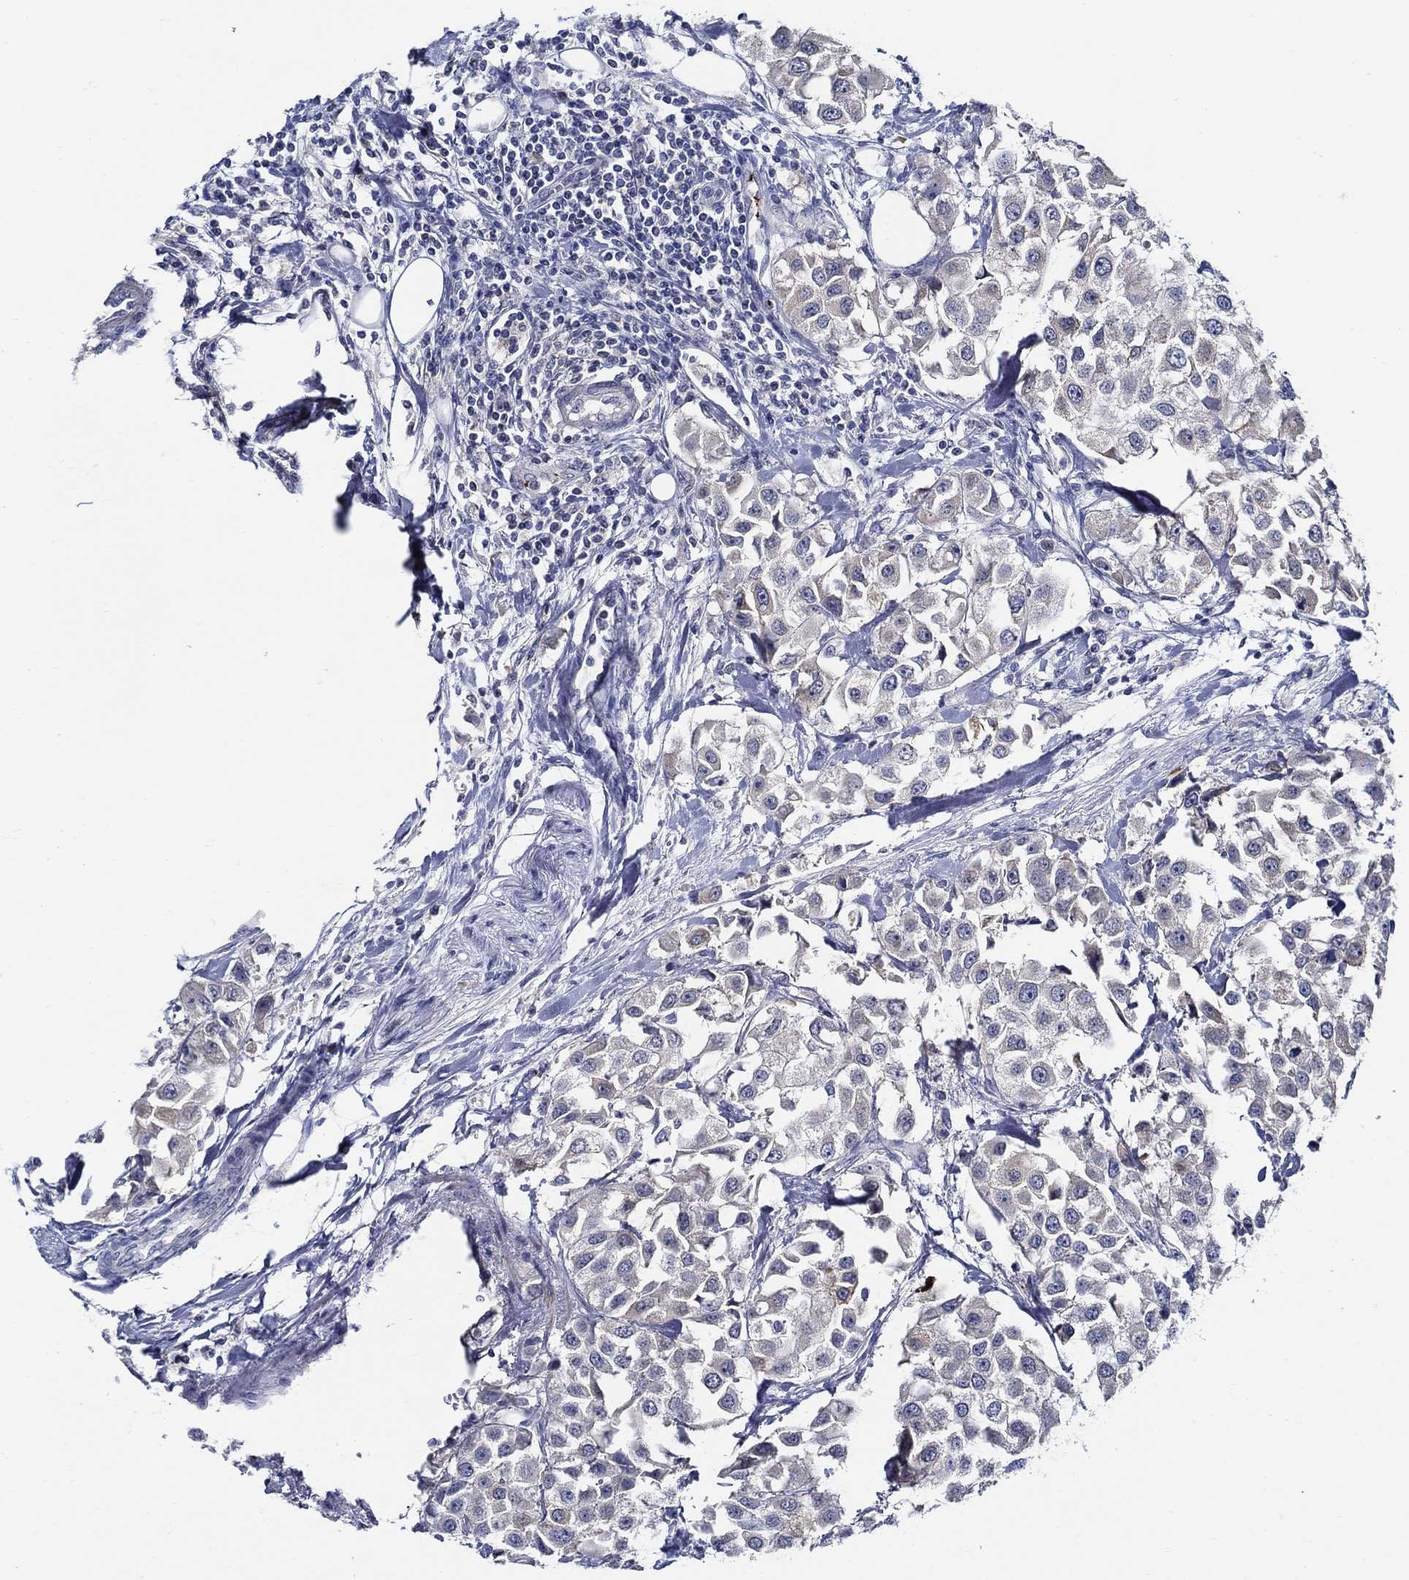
{"staining": {"intensity": "moderate", "quantity": "<25%", "location": "cytoplasmic/membranous"}, "tissue": "urothelial cancer", "cell_type": "Tumor cells", "image_type": "cancer", "snomed": [{"axis": "morphology", "description": "Urothelial carcinoma, High grade"}, {"axis": "topography", "description": "Urinary bladder"}], "caption": "Immunohistochemical staining of human urothelial cancer reveals low levels of moderate cytoplasmic/membranous positivity in approximately <25% of tumor cells.", "gene": "ALOX12", "patient": {"sex": "female", "age": 64}}